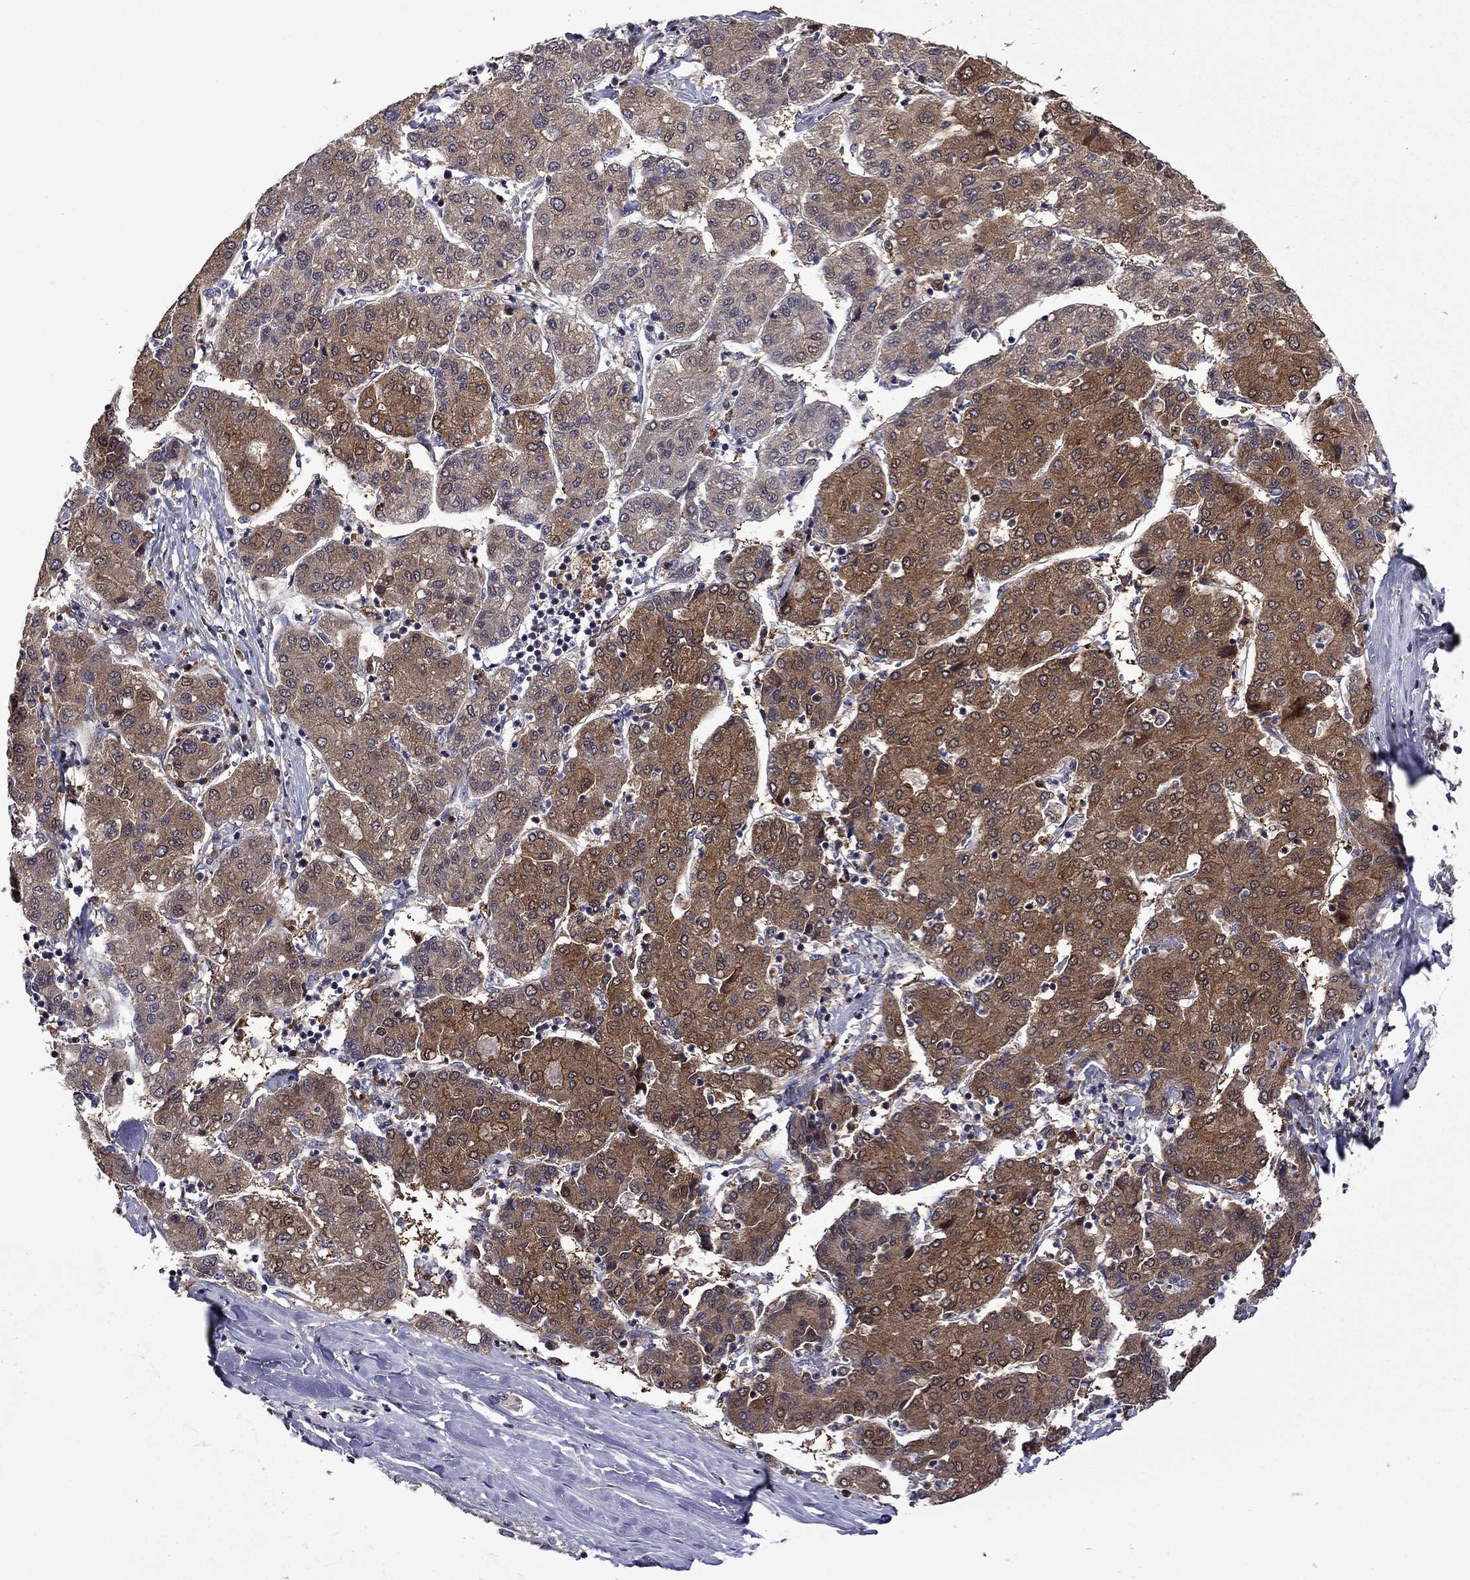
{"staining": {"intensity": "moderate", "quantity": "25%-75%", "location": "cytoplasmic/membranous"}, "tissue": "liver cancer", "cell_type": "Tumor cells", "image_type": "cancer", "snomed": [{"axis": "morphology", "description": "Carcinoma, Hepatocellular, NOS"}, {"axis": "topography", "description": "Liver"}], "caption": "Brown immunohistochemical staining in liver cancer (hepatocellular carcinoma) reveals moderate cytoplasmic/membranous staining in about 25%-75% of tumor cells.", "gene": "TPMT", "patient": {"sex": "male", "age": 65}}